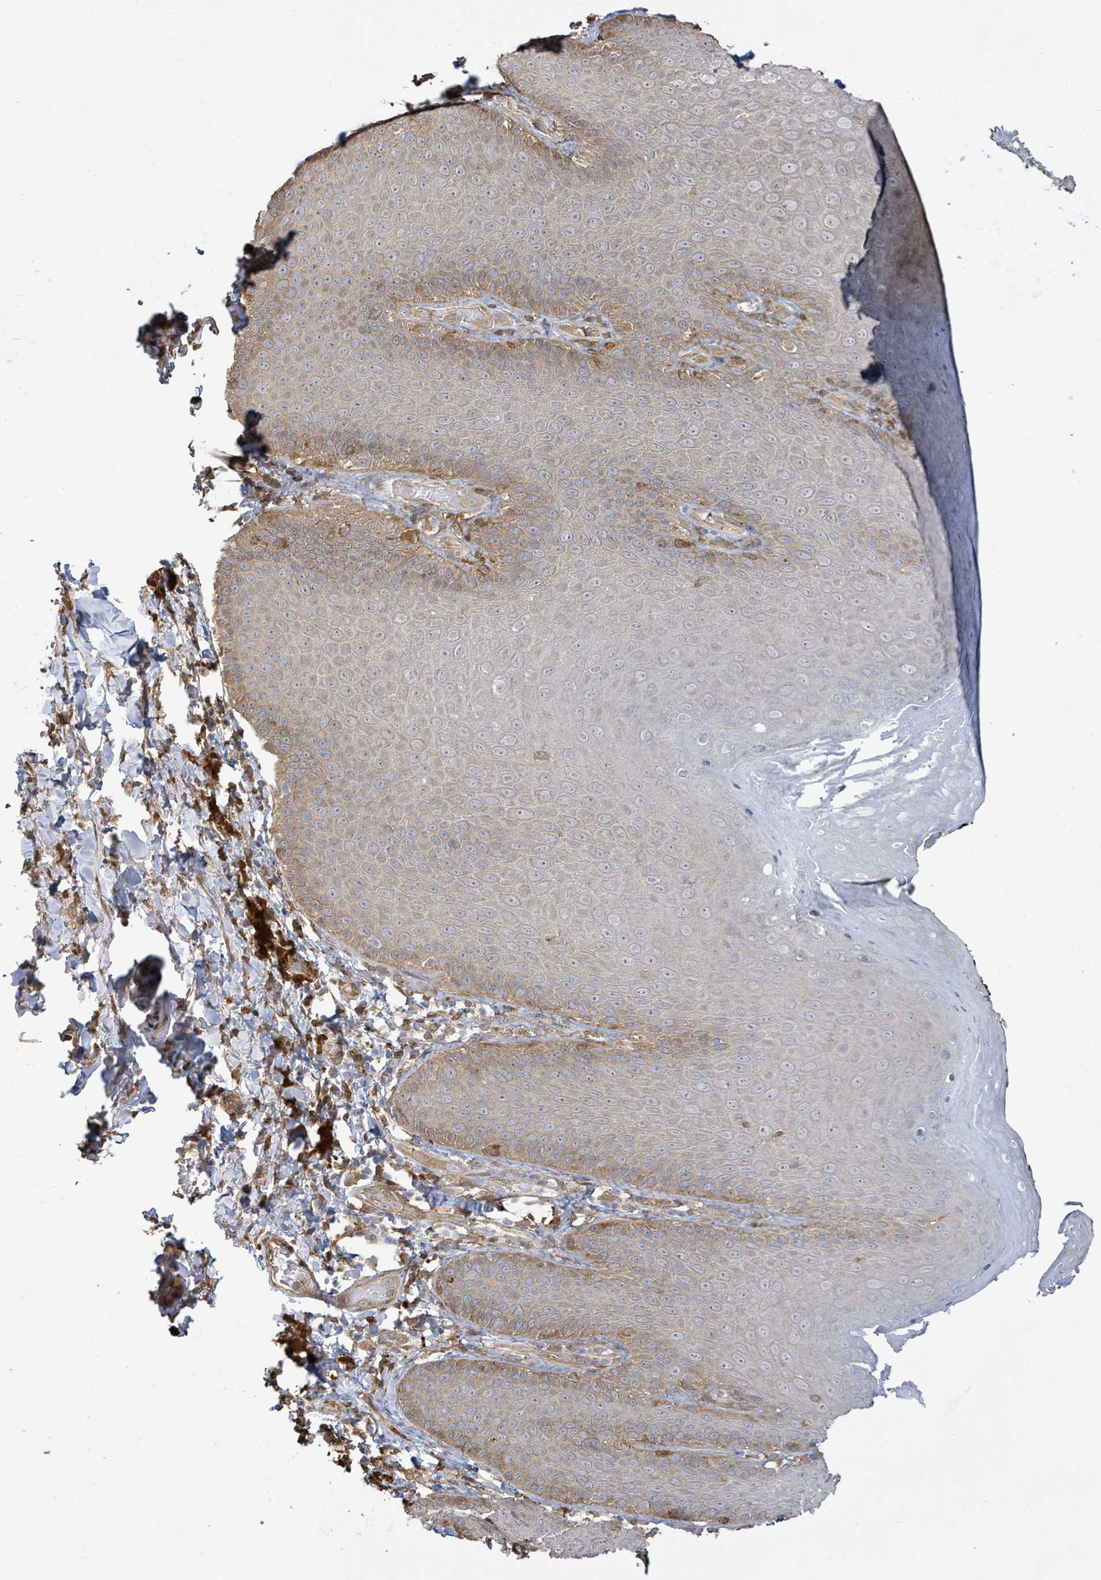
{"staining": {"intensity": "moderate", "quantity": "25%-75%", "location": "cytoplasmic/membranous"}, "tissue": "skin", "cell_type": "Epidermal cells", "image_type": "normal", "snomed": [{"axis": "morphology", "description": "Normal tissue, NOS"}, {"axis": "topography", "description": "Anal"}, {"axis": "topography", "description": "Peripheral nerve tissue"}], "caption": "Immunohistochemistry of benign skin demonstrates medium levels of moderate cytoplasmic/membranous staining in approximately 25%-75% of epidermal cells. (Stains: DAB (3,3'-diaminobenzidine) in brown, nuclei in blue, Microscopy: brightfield microscopy at high magnification).", "gene": "ARPIN", "patient": {"sex": "male", "age": 53}}